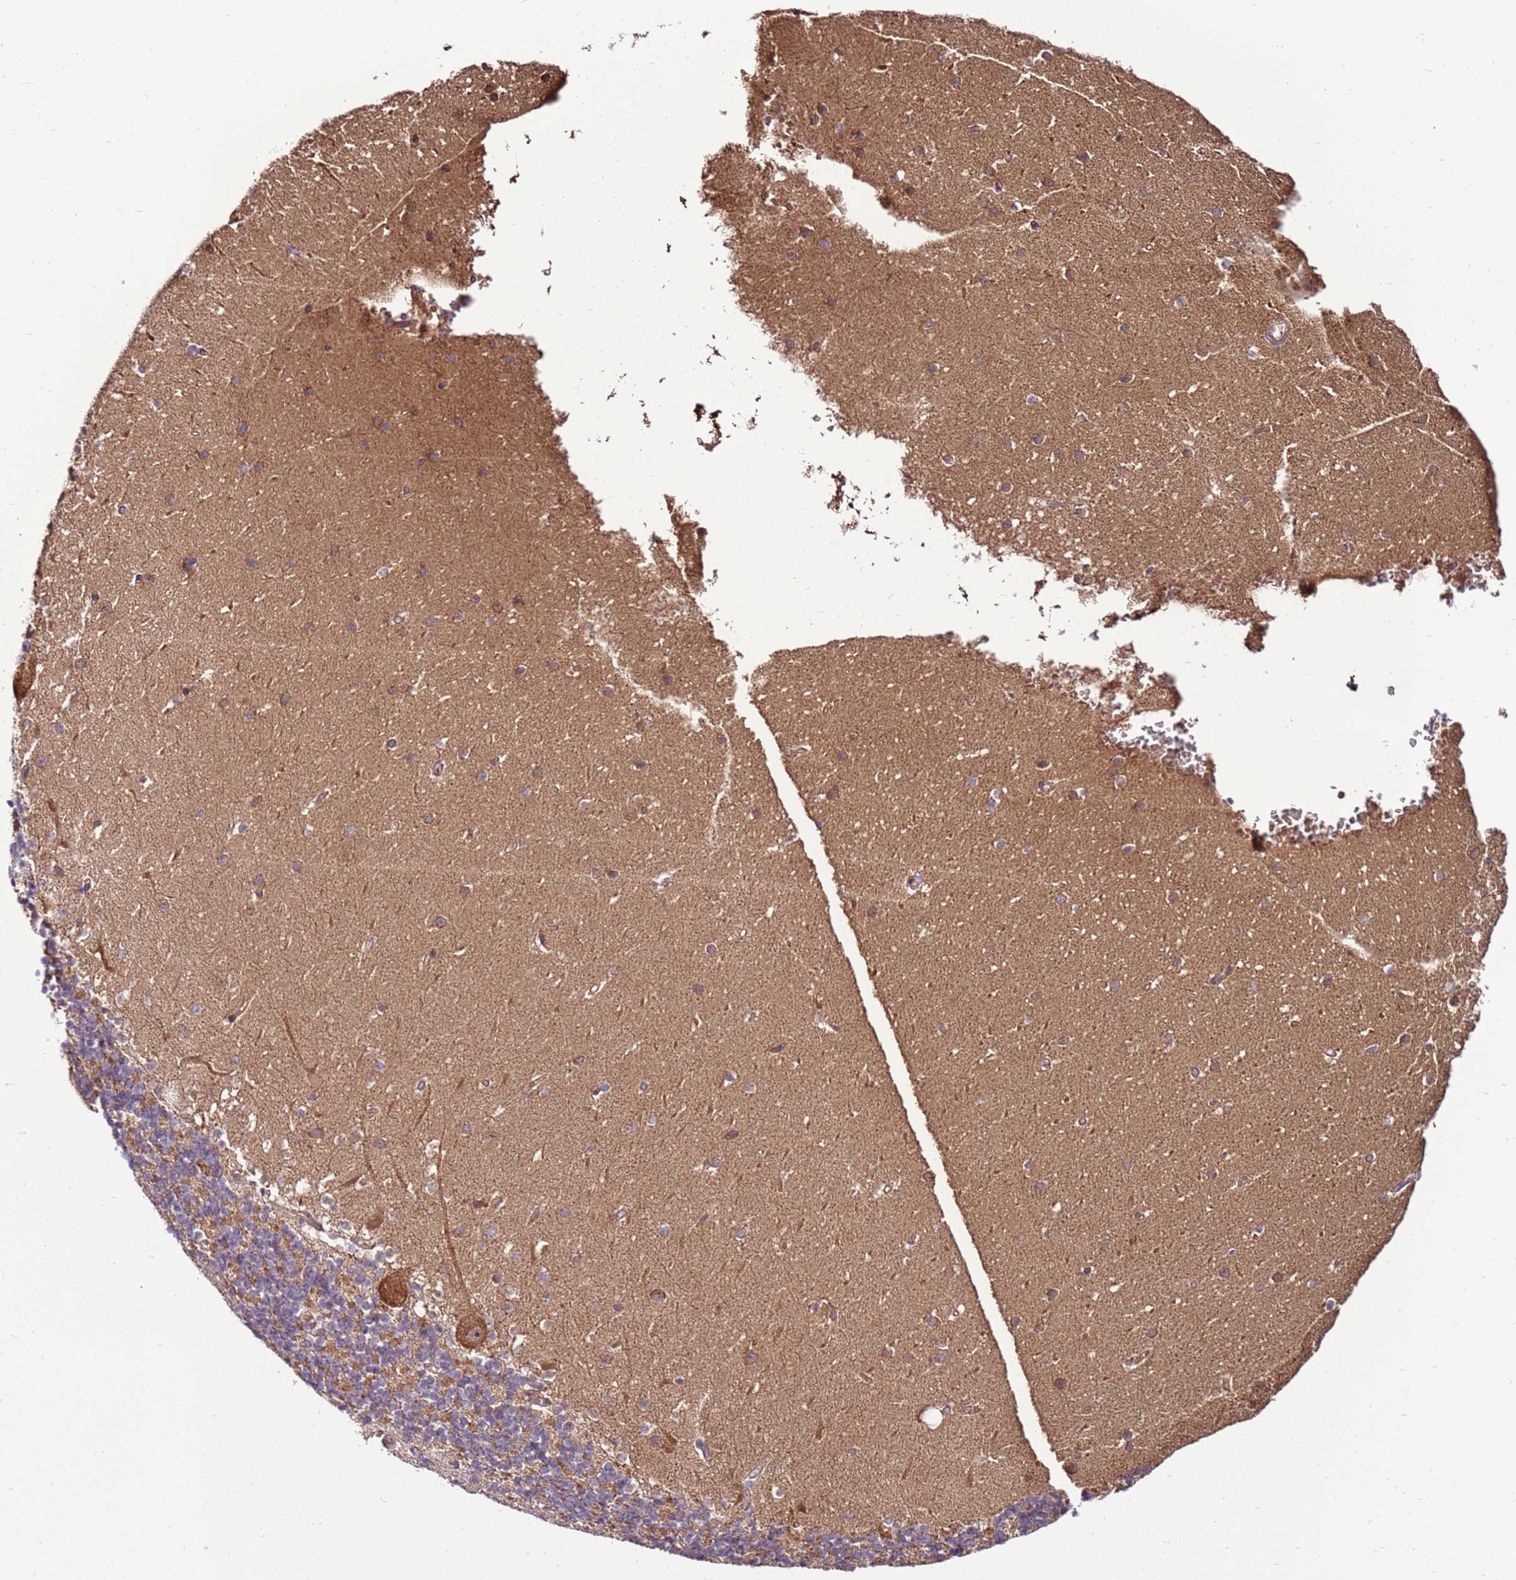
{"staining": {"intensity": "moderate", "quantity": "25%-75%", "location": "cytoplasmic/membranous"}, "tissue": "cerebellum", "cell_type": "Cells in granular layer", "image_type": "normal", "snomed": [{"axis": "morphology", "description": "Normal tissue, NOS"}, {"axis": "topography", "description": "Cerebellum"}], "caption": "Cerebellum stained with a brown dye reveals moderate cytoplasmic/membranous positive staining in approximately 25%-75% of cells in granular layer.", "gene": "SLC44A5", "patient": {"sex": "male", "age": 54}}